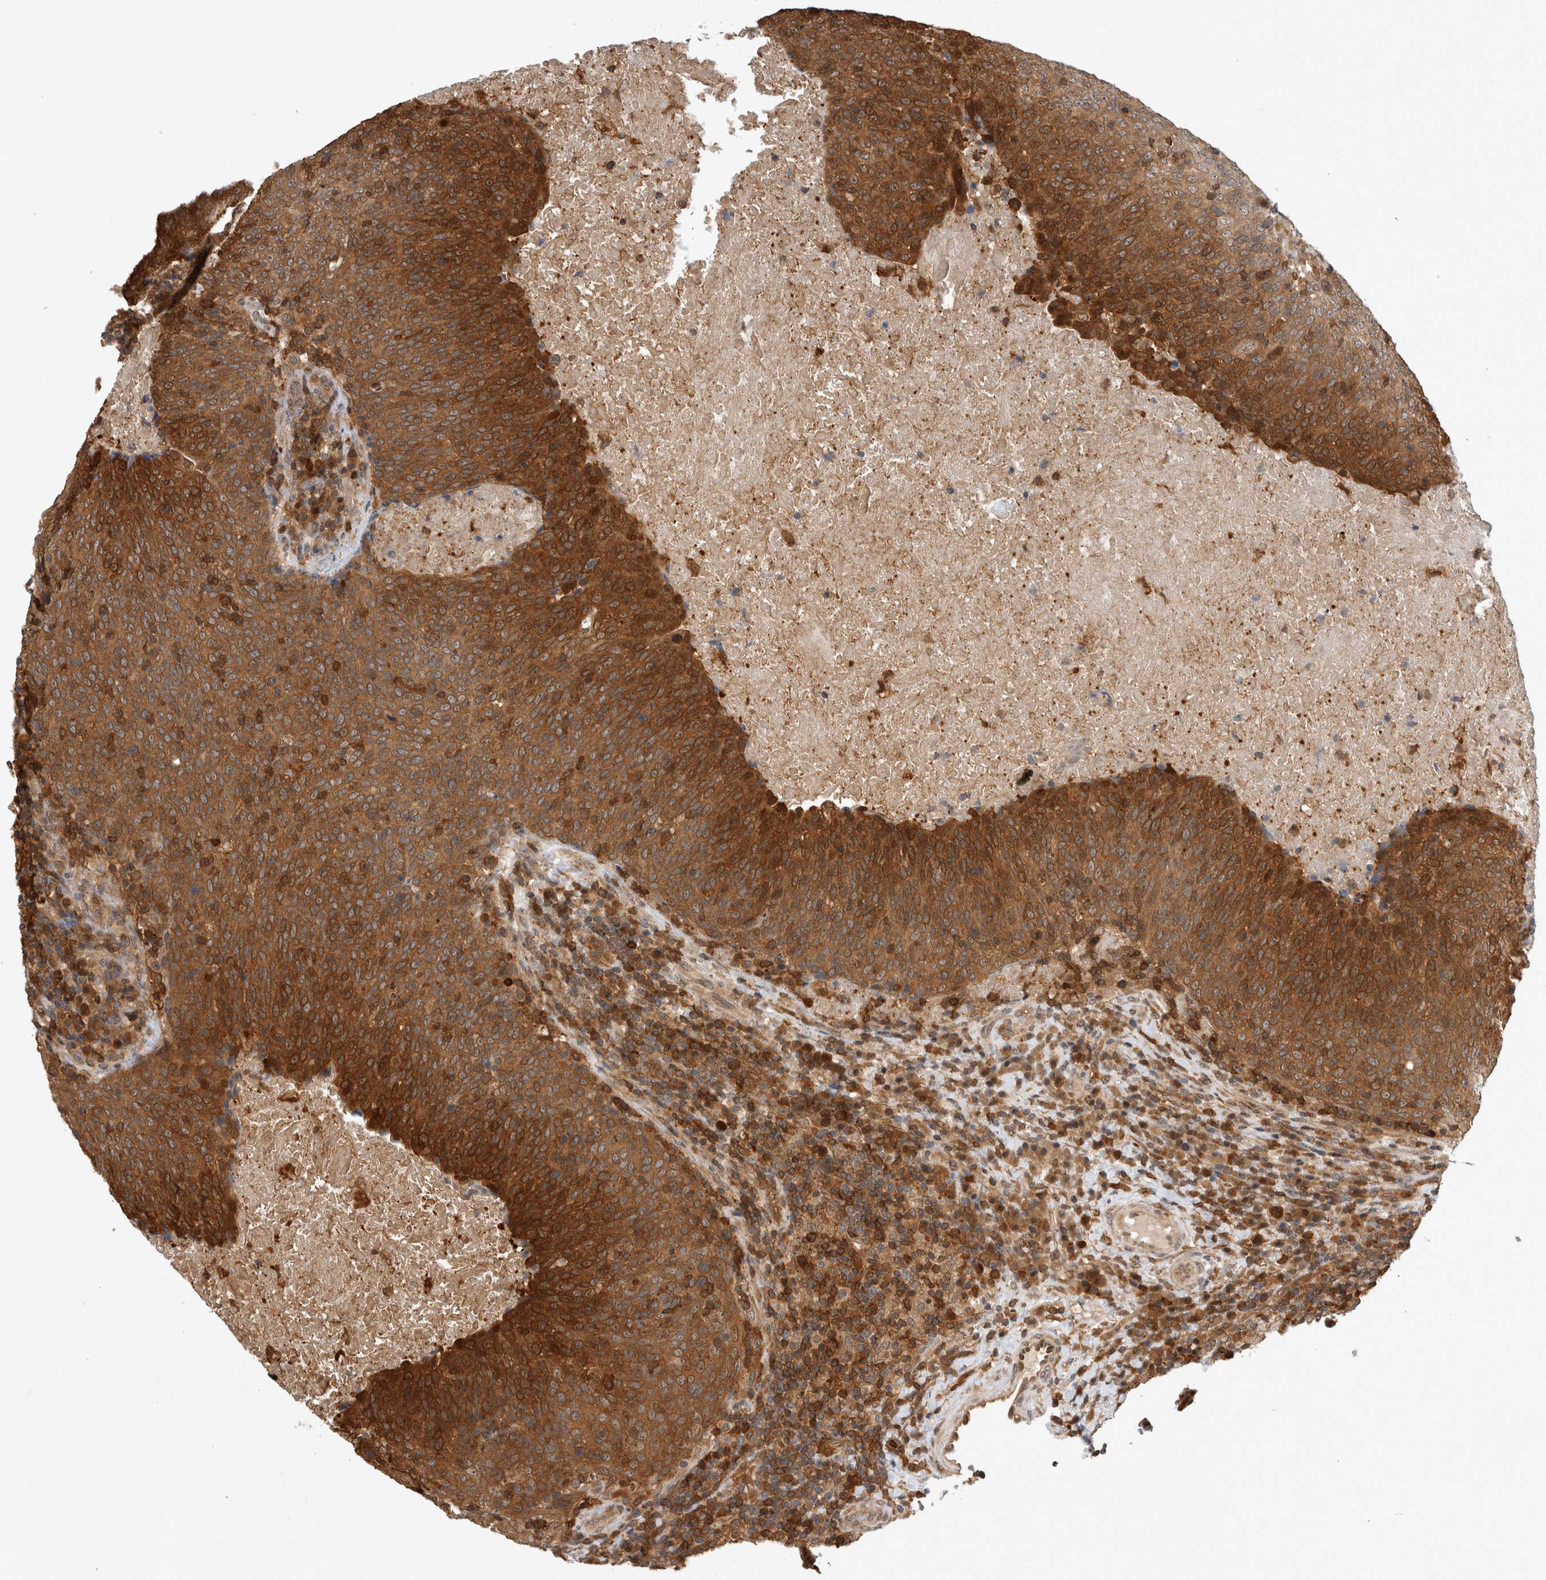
{"staining": {"intensity": "strong", "quantity": ">75%", "location": "cytoplasmic/membranous"}, "tissue": "head and neck cancer", "cell_type": "Tumor cells", "image_type": "cancer", "snomed": [{"axis": "morphology", "description": "Squamous cell carcinoma, NOS"}, {"axis": "morphology", "description": "Squamous cell carcinoma, metastatic, NOS"}, {"axis": "topography", "description": "Lymph node"}, {"axis": "topography", "description": "Head-Neck"}], "caption": "Head and neck cancer was stained to show a protein in brown. There is high levels of strong cytoplasmic/membranous expression in about >75% of tumor cells. The staining is performed using DAB brown chromogen to label protein expression. The nuclei are counter-stained blue using hematoxylin.", "gene": "ASTN2", "patient": {"sex": "male", "age": 62}}